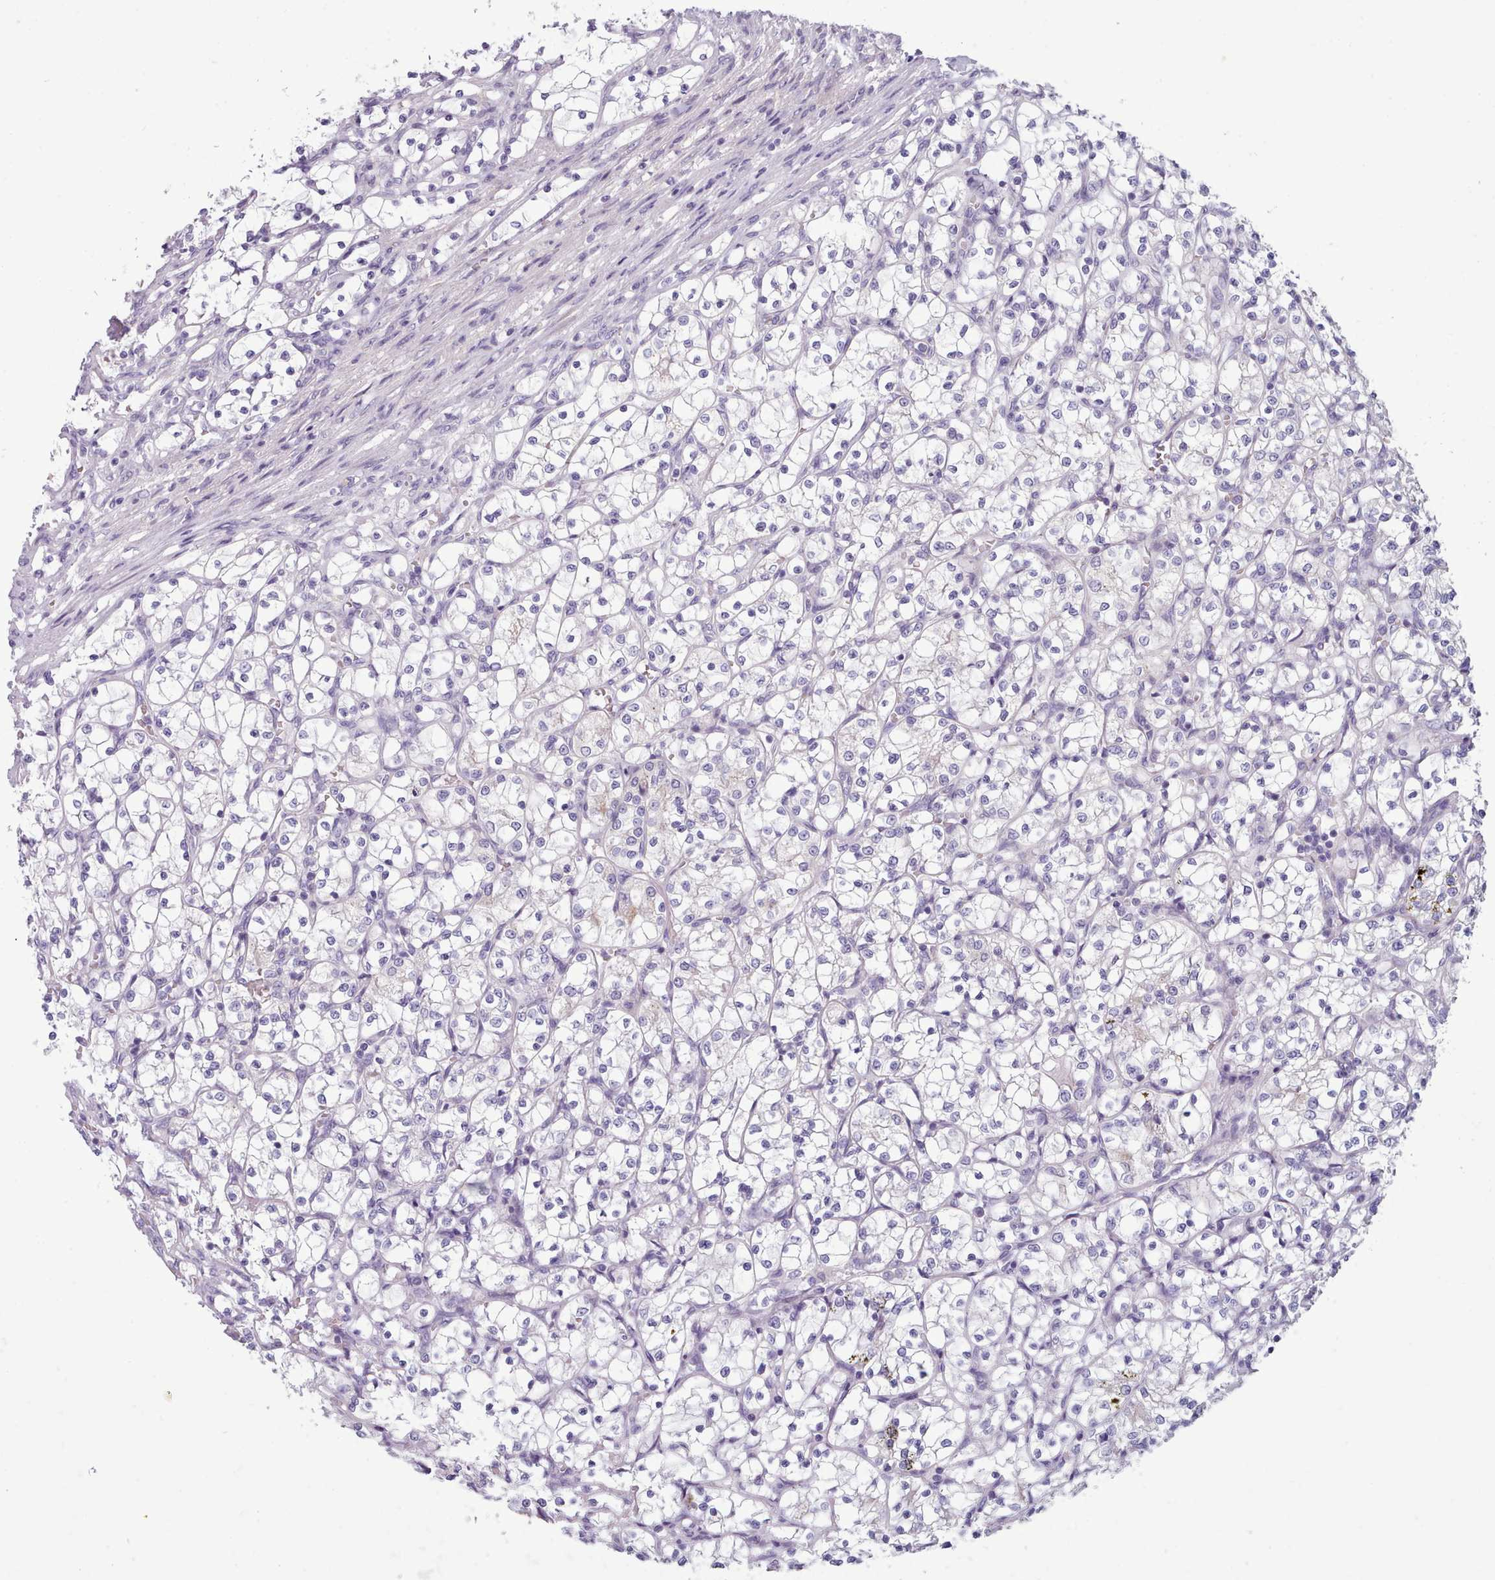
{"staining": {"intensity": "negative", "quantity": "none", "location": "none"}, "tissue": "renal cancer", "cell_type": "Tumor cells", "image_type": "cancer", "snomed": [{"axis": "morphology", "description": "Adenocarcinoma, NOS"}, {"axis": "topography", "description": "Kidney"}], "caption": "Human renal cancer stained for a protein using immunohistochemistry (IHC) reveals no staining in tumor cells.", "gene": "MYRFL", "patient": {"sex": "female", "age": 69}}